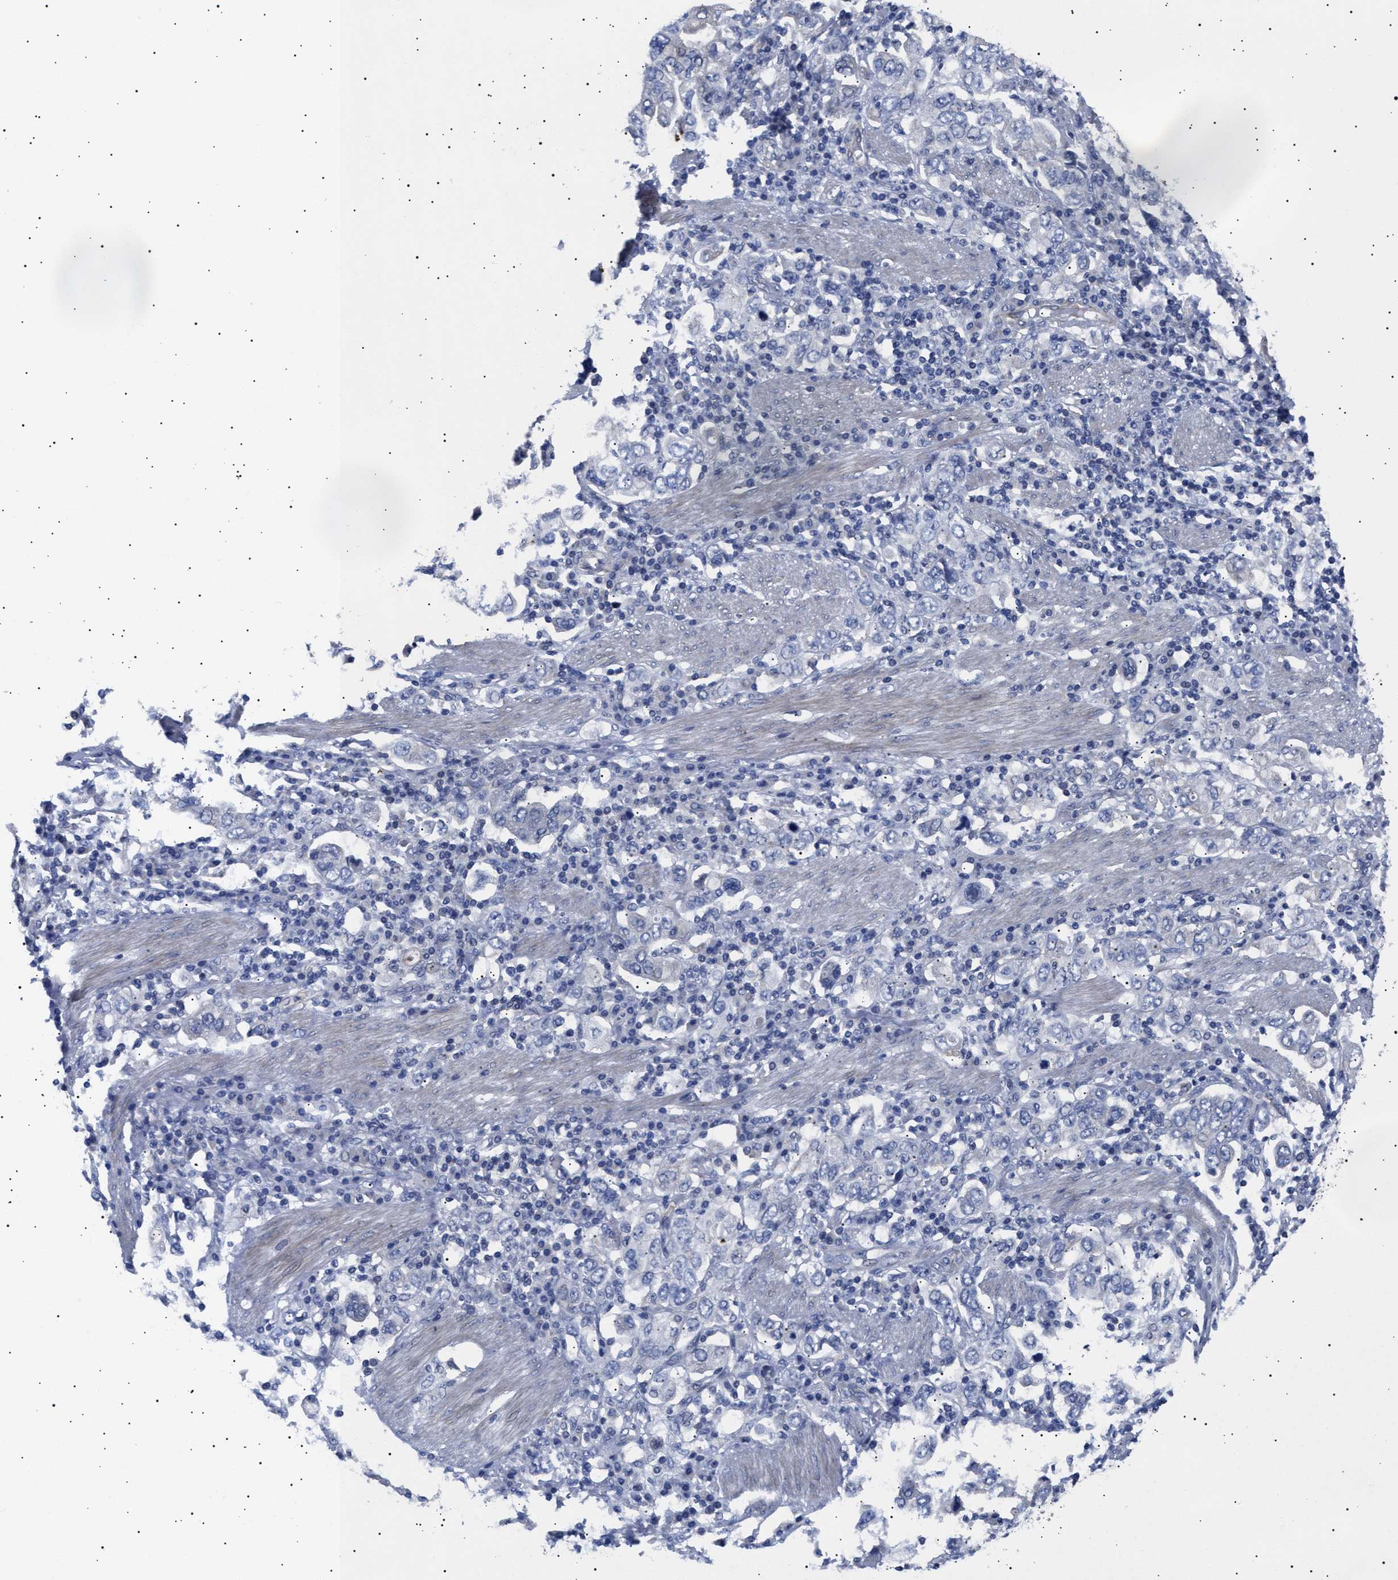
{"staining": {"intensity": "negative", "quantity": "none", "location": "none"}, "tissue": "stomach cancer", "cell_type": "Tumor cells", "image_type": "cancer", "snomed": [{"axis": "morphology", "description": "Adenocarcinoma, NOS"}, {"axis": "topography", "description": "Stomach, upper"}], "caption": "A histopathology image of human stomach adenocarcinoma is negative for staining in tumor cells. (Brightfield microscopy of DAB IHC at high magnification).", "gene": "HEMGN", "patient": {"sex": "male", "age": 62}}